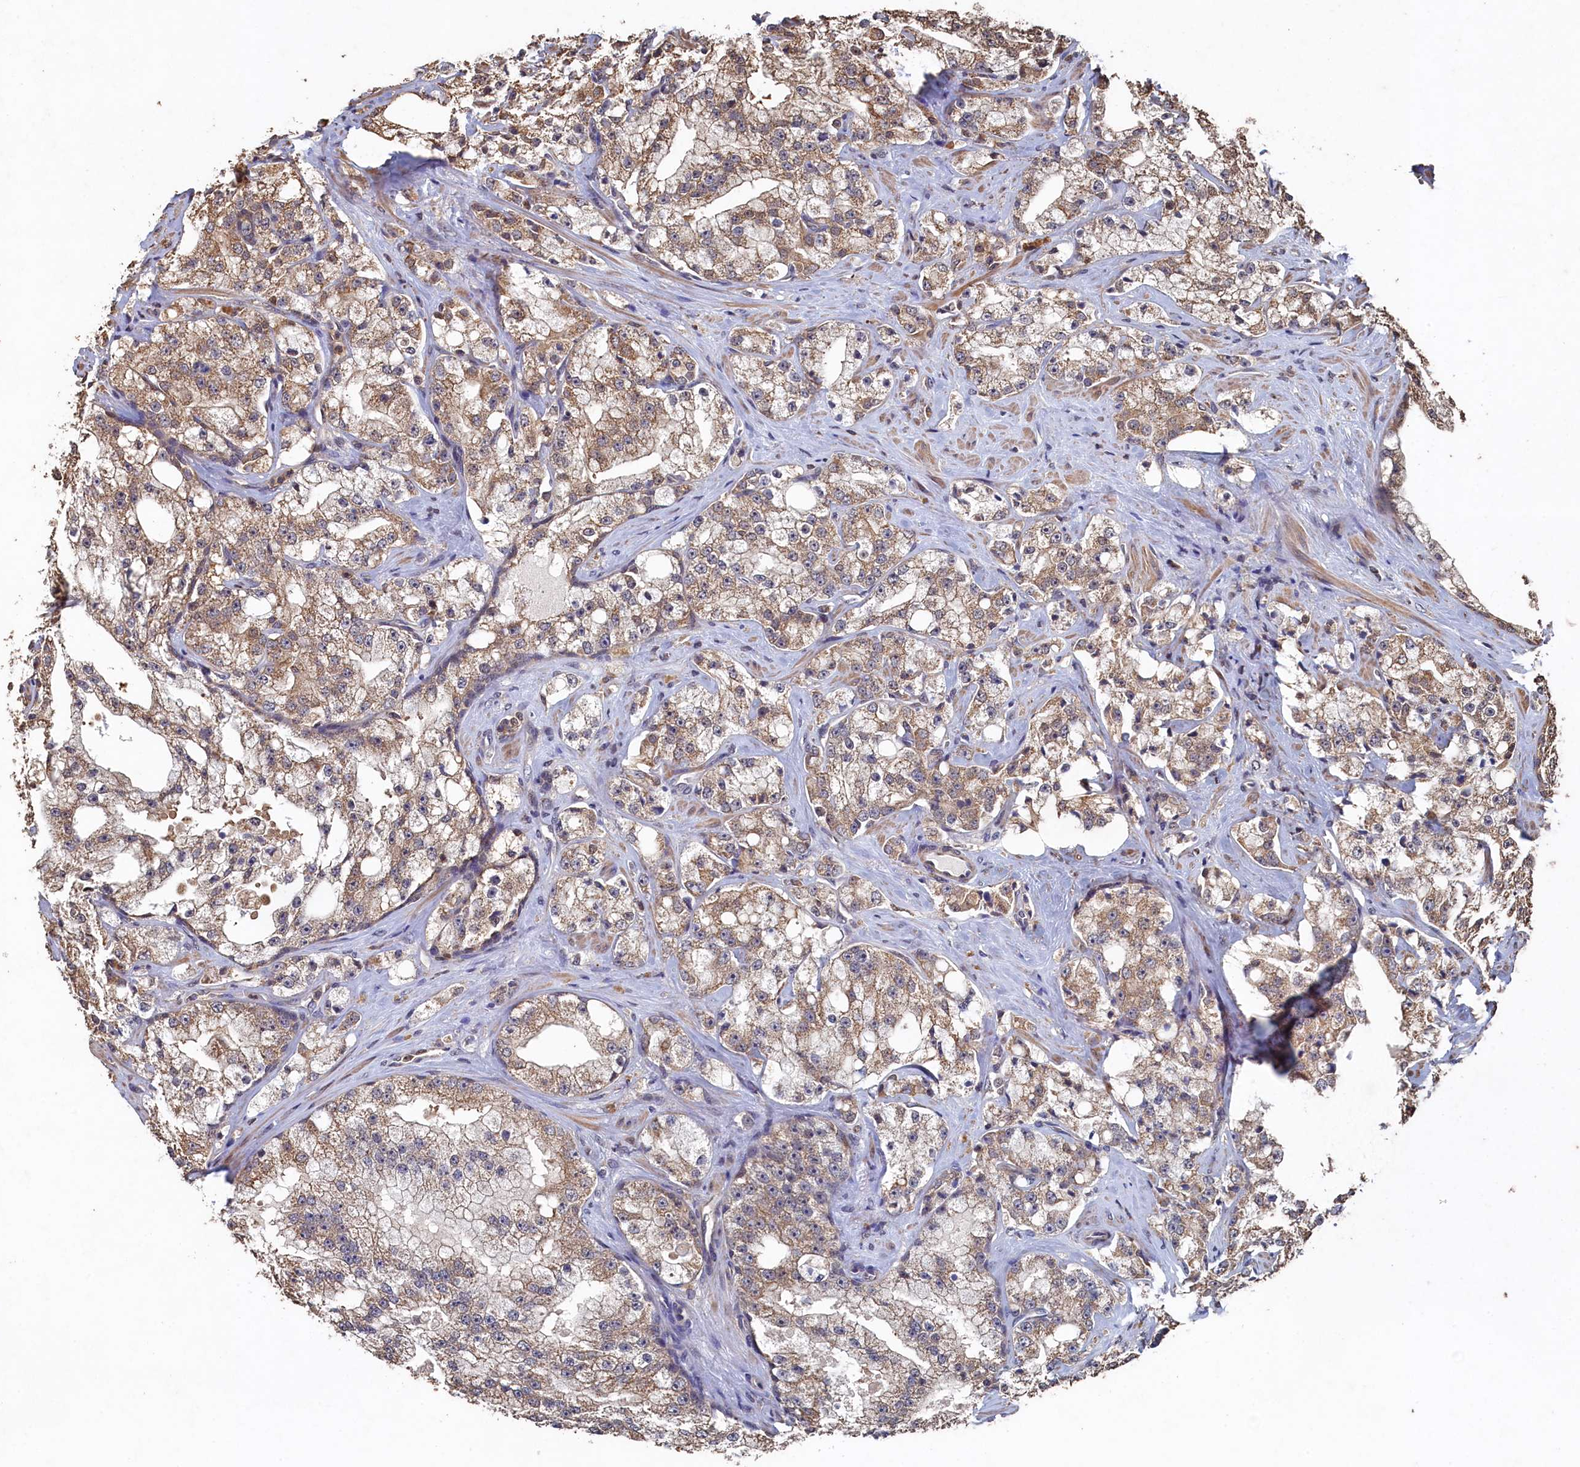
{"staining": {"intensity": "weak", "quantity": "25%-75%", "location": "cytoplasmic/membranous"}, "tissue": "prostate cancer", "cell_type": "Tumor cells", "image_type": "cancer", "snomed": [{"axis": "morphology", "description": "Adenocarcinoma, High grade"}, {"axis": "topography", "description": "Prostate"}], "caption": "The image reveals staining of prostate cancer (adenocarcinoma (high-grade)), revealing weak cytoplasmic/membranous protein expression (brown color) within tumor cells.", "gene": "PIGN", "patient": {"sex": "male", "age": 64}}